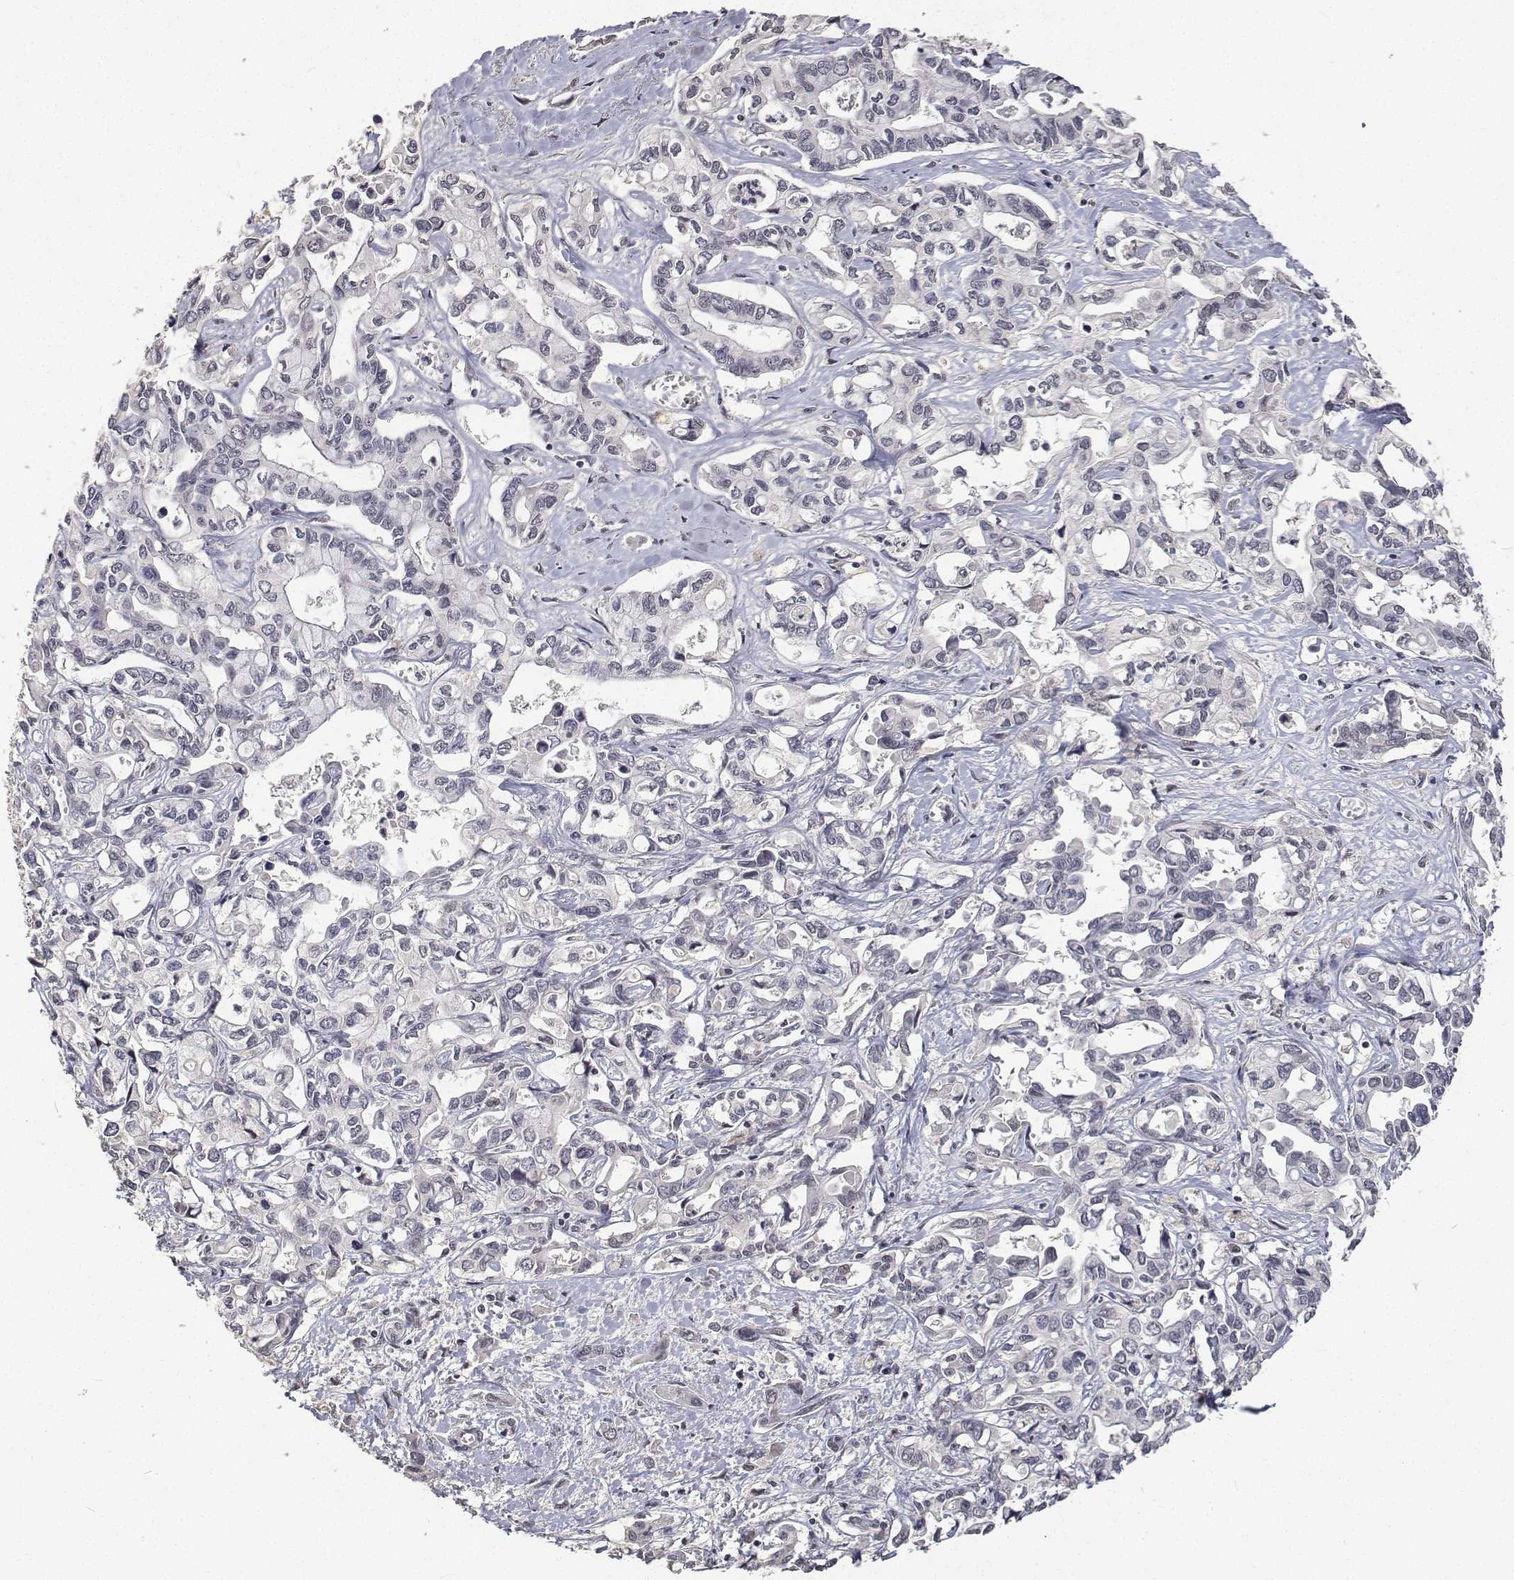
{"staining": {"intensity": "negative", "quantity": "none", "location": "none"}, "tissue": "liver cancer", "cell_type": "Tumor cells", "image_type": "cancer", "snomed": [{"axis": "morphology", "description": "Cholangiocarcinoma"}, {"axis": "topography", "description": "Liver"}], "caption": "This photomicrograph is of liver cancer (cholangiocarcinoma) stained with immunohistochemistry to label a protein in brown with the nuclei are counter-stained blue. There is no staining in tumor cells.", "gene": "ATRX", "patient": {"sex": "female", "age": 64}}